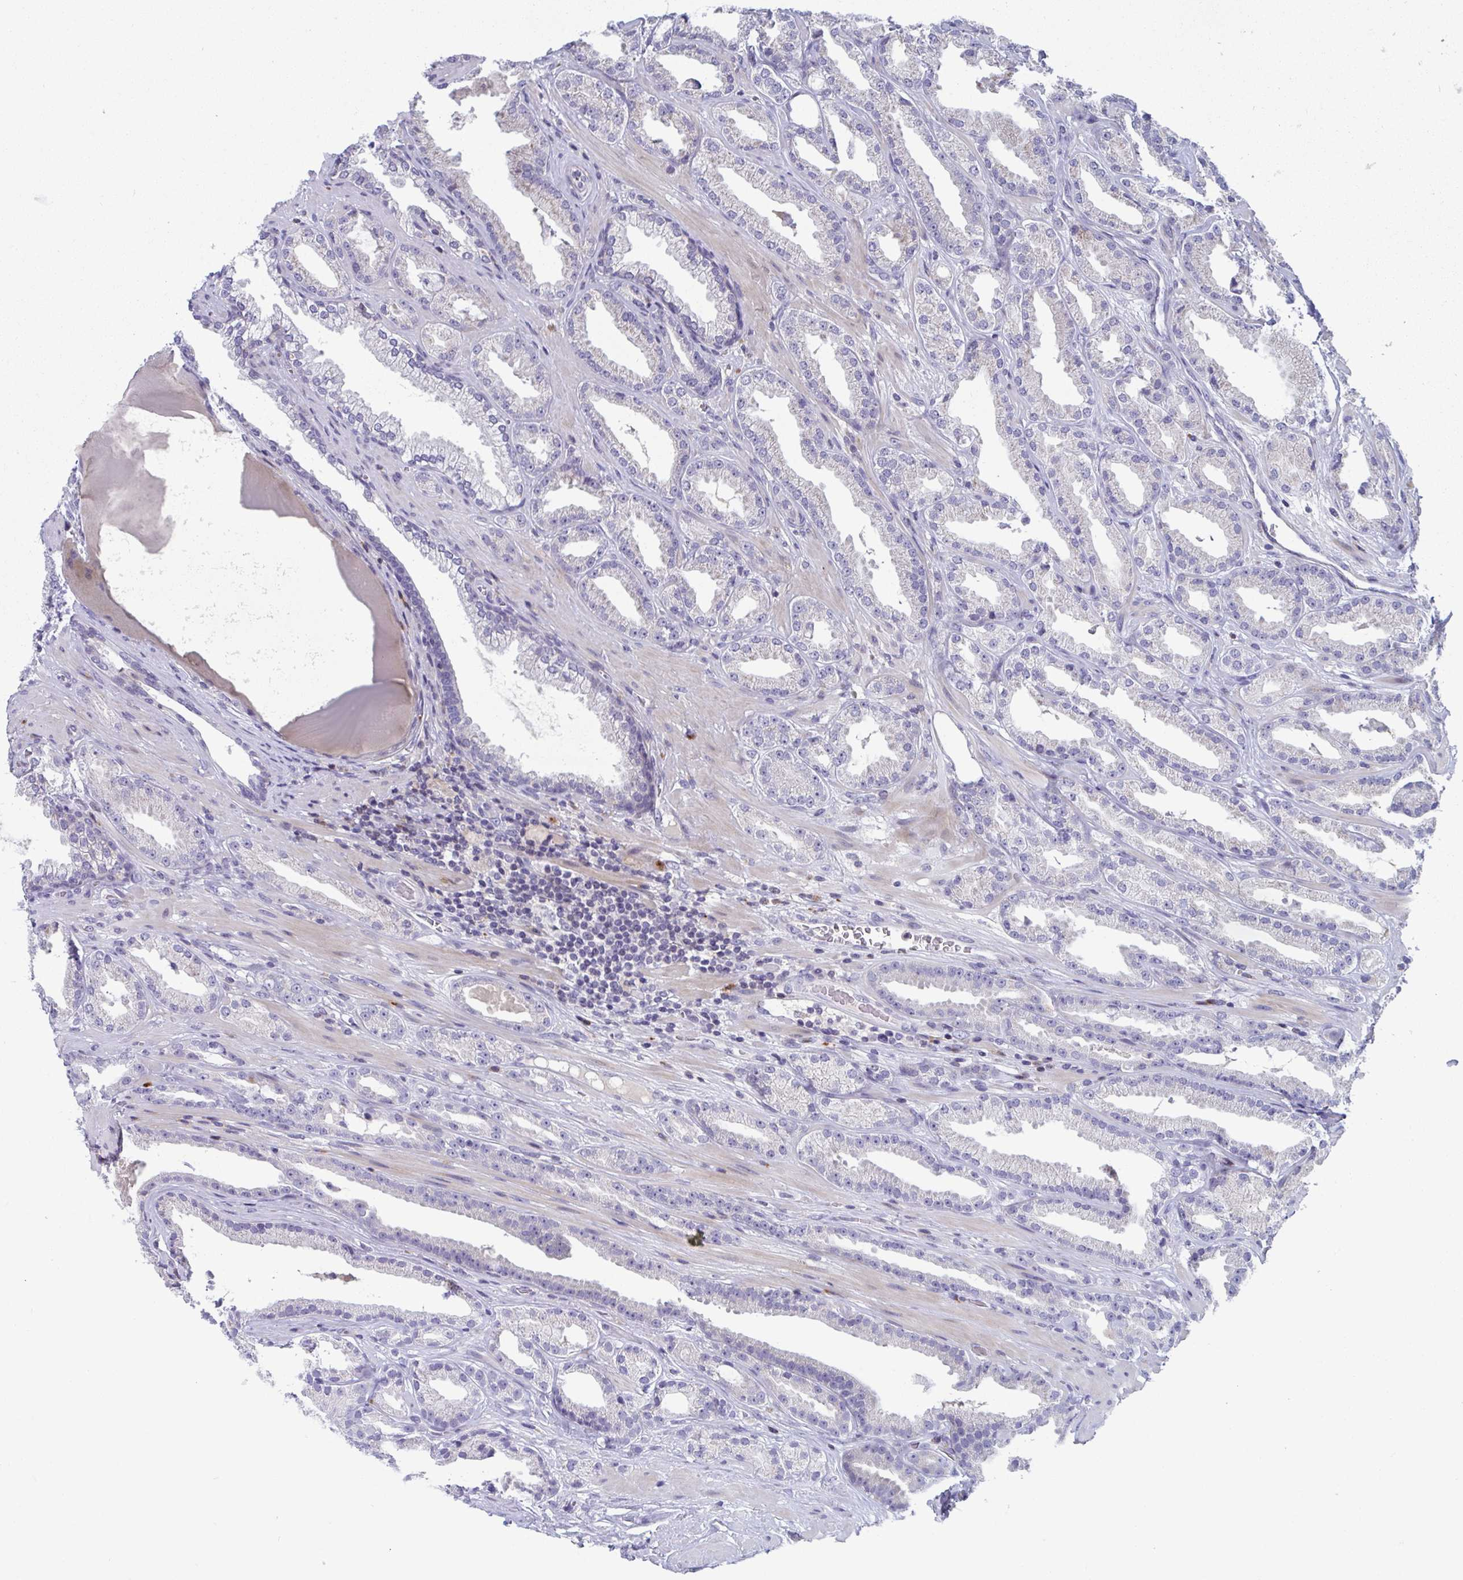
{"staining": {"intensity": "negative", "quantity": "none", "location": "none"}, "tissue": "prostate cancer", "cell_type": "Tumor cells", "image_type": "cancer", "snomed": [{"axis": "morphology", "description": "Adenocarcinoma, Low grade"}, {"axis": "topography", "description": "Prostate"}], "caption": "Low-grade adenocarcinoma (prostate) was stained to show a protein in brown. There is no significant staining in tumor cells. (DAB immunohistochemistry, high magnification).", "gene": "AOC2", "patient": {"sex": "male", "age": 61}}